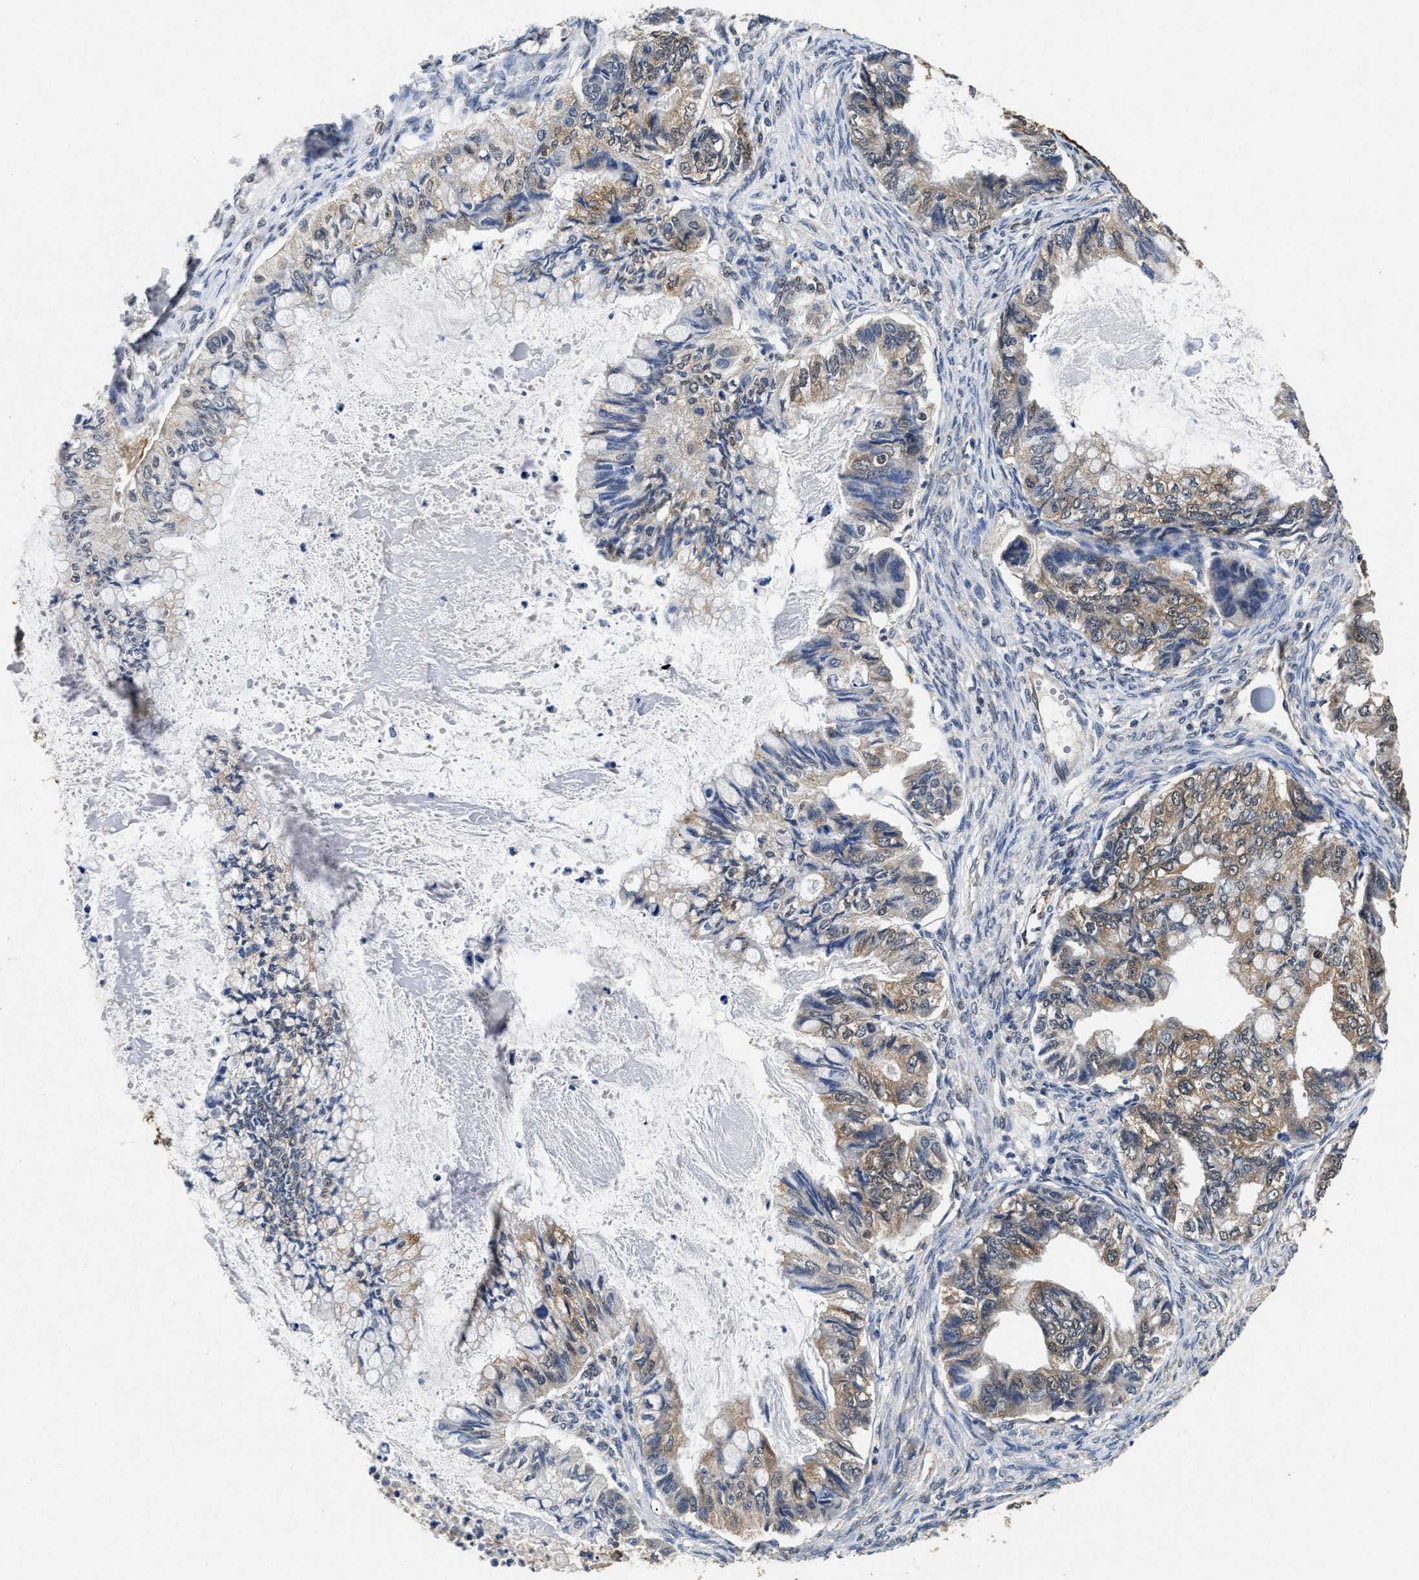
{"staining": {"intensity": "moderate", "quantity": "25%-75%", "location": "cytoplasmic/membranous"}, "tissue": "ovarian cancer", "cell_type": "Tumor cells", "image_type": "cancer", "snomed": [{"axis": "morphology", "description": "Cystadenocarcinoma, mucinous, NOS"}, {"axis": "topography", "description": "Ovary"}], "caption": "Ovarian cancer stained with IHC demonstrates moderate cytoplasmic/membranous staining in approximately 25%-75% of tumor cells. Using DAB (3,3'-diaminobenzidine) (brown) and hematoxylin (blue) stains, captured at high magnification using brightfield microscopy.", "gene": "ACAT2", "patient": {"sex": "female", "age": 80}}